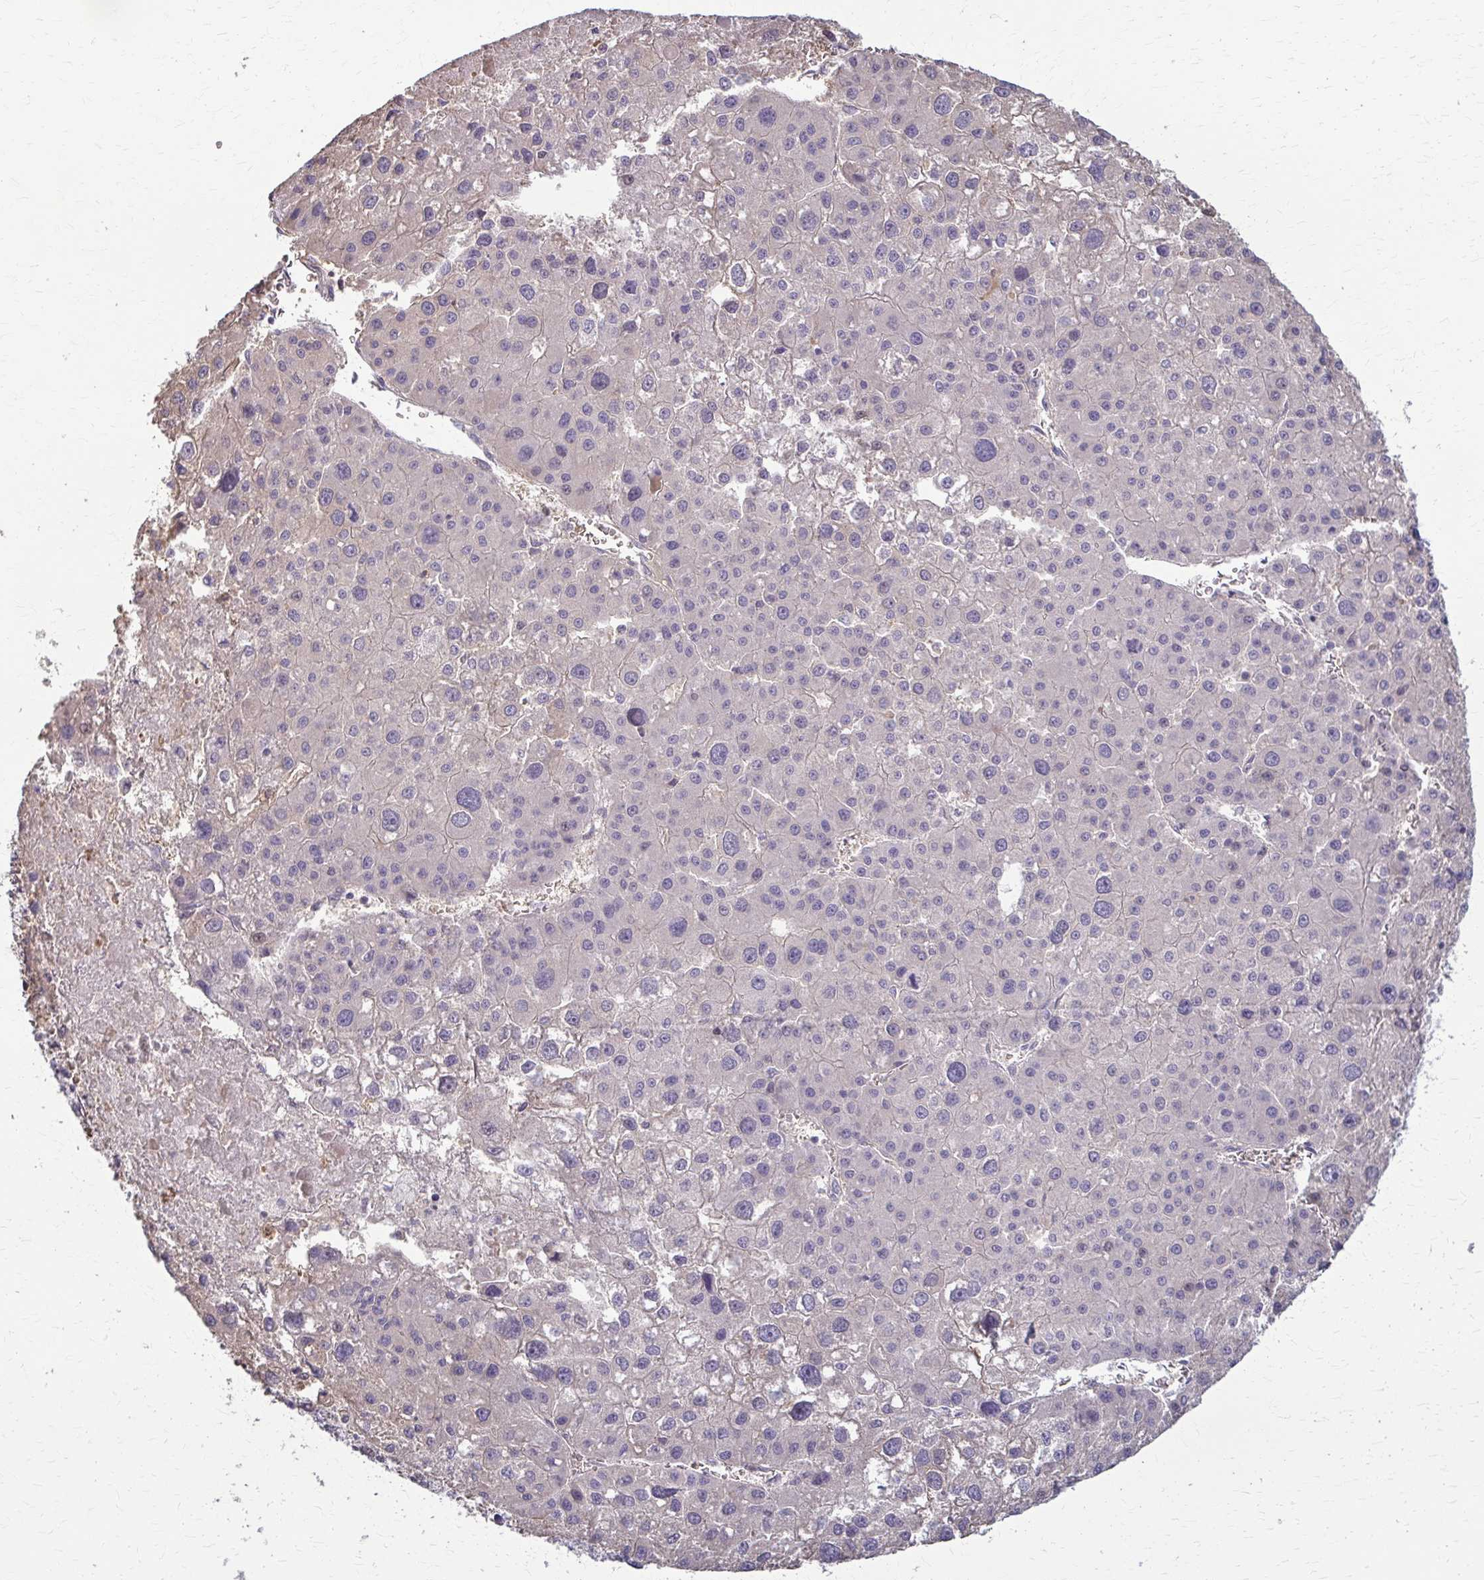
{"staining": {"intensity": "weak", "quantity": "<25%", "location": "cytoplasmic/membranous"}, "tissue": "liver cancer", "cell_type": "Tumor cells", "image_type": "cancer", "snomed": [{"axis": "morphology", "description": "Carcinoma, Hepatocellular, NOS"}, {"axis": "topography", "description": "Liver"}], "caption": "This micrograph is of hepatocellular carcinoma (liver) stained with IHC to label a protein in brown with the nuclei are counter-stained blue. There is no positivity in tumor cells. (Brightfield microscopy of DAB (3,3'-diaminobenzidine) immunohistochemistry (IHC) at high magnification).", "gene": "ZNF34", "patient": {"sex": "male", "age": 73}}